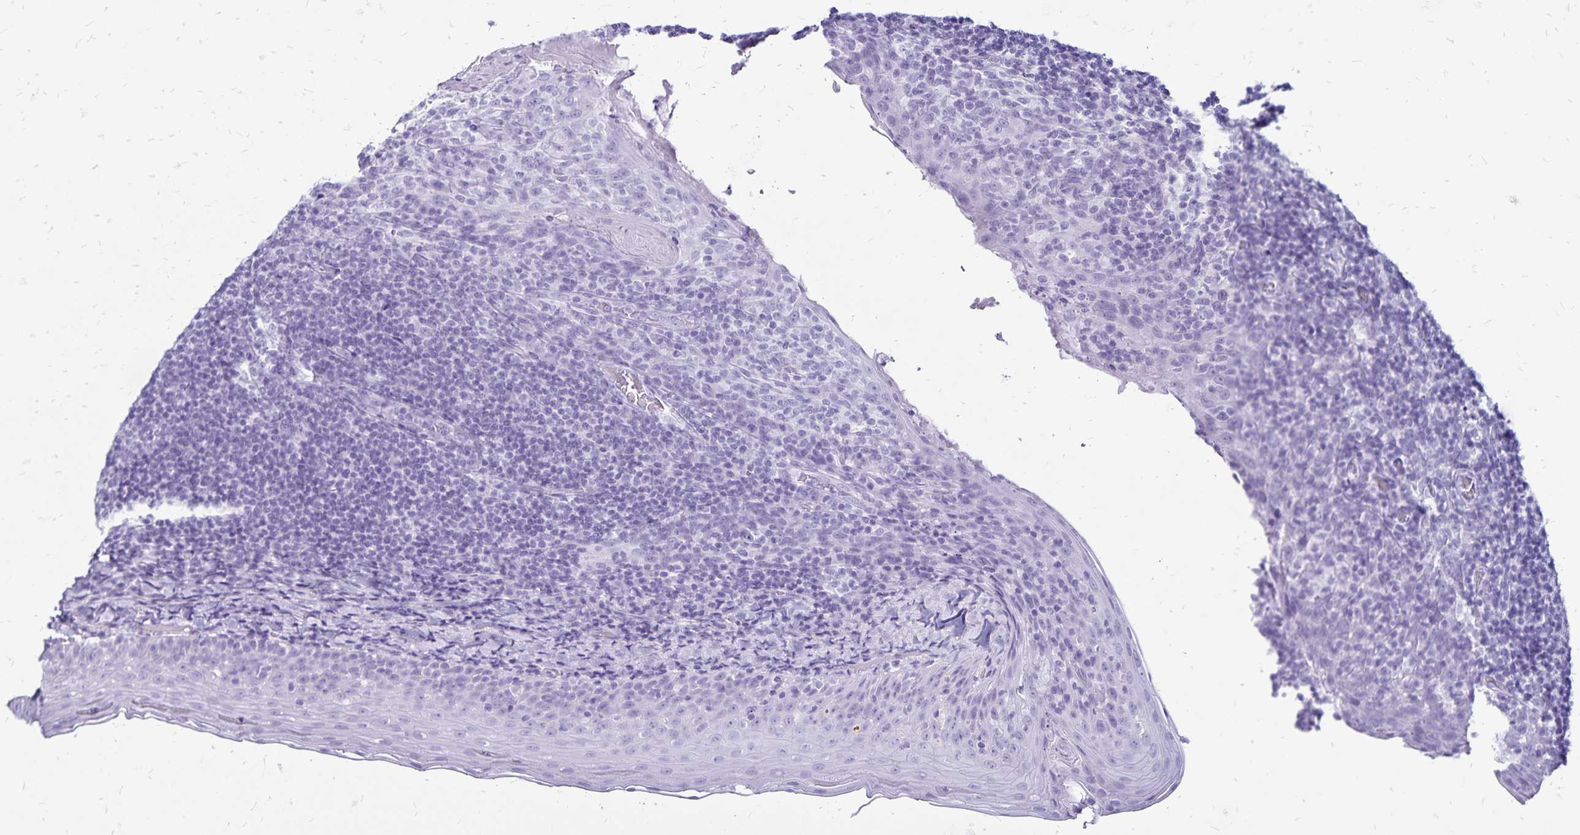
{"staining": {"intensity": "negative", "quantity": "none", "location": "none"}, "tissue": "tonsil", "cell_type": "Germinal center cells", "image_type": "normal", "snomed": [{"axis": "morphology", "description": "Normal tissue, NOS"}, {"axis": "topography", "description": "Tonsil"}], "caption": "This is a photomicrograph of immunohistochemistry (IHC) staining of normal tonsil, which shows no staining in germinal center cells.", "gene": "LIN28B", "patient": {"sex": "female", "age": 10}}